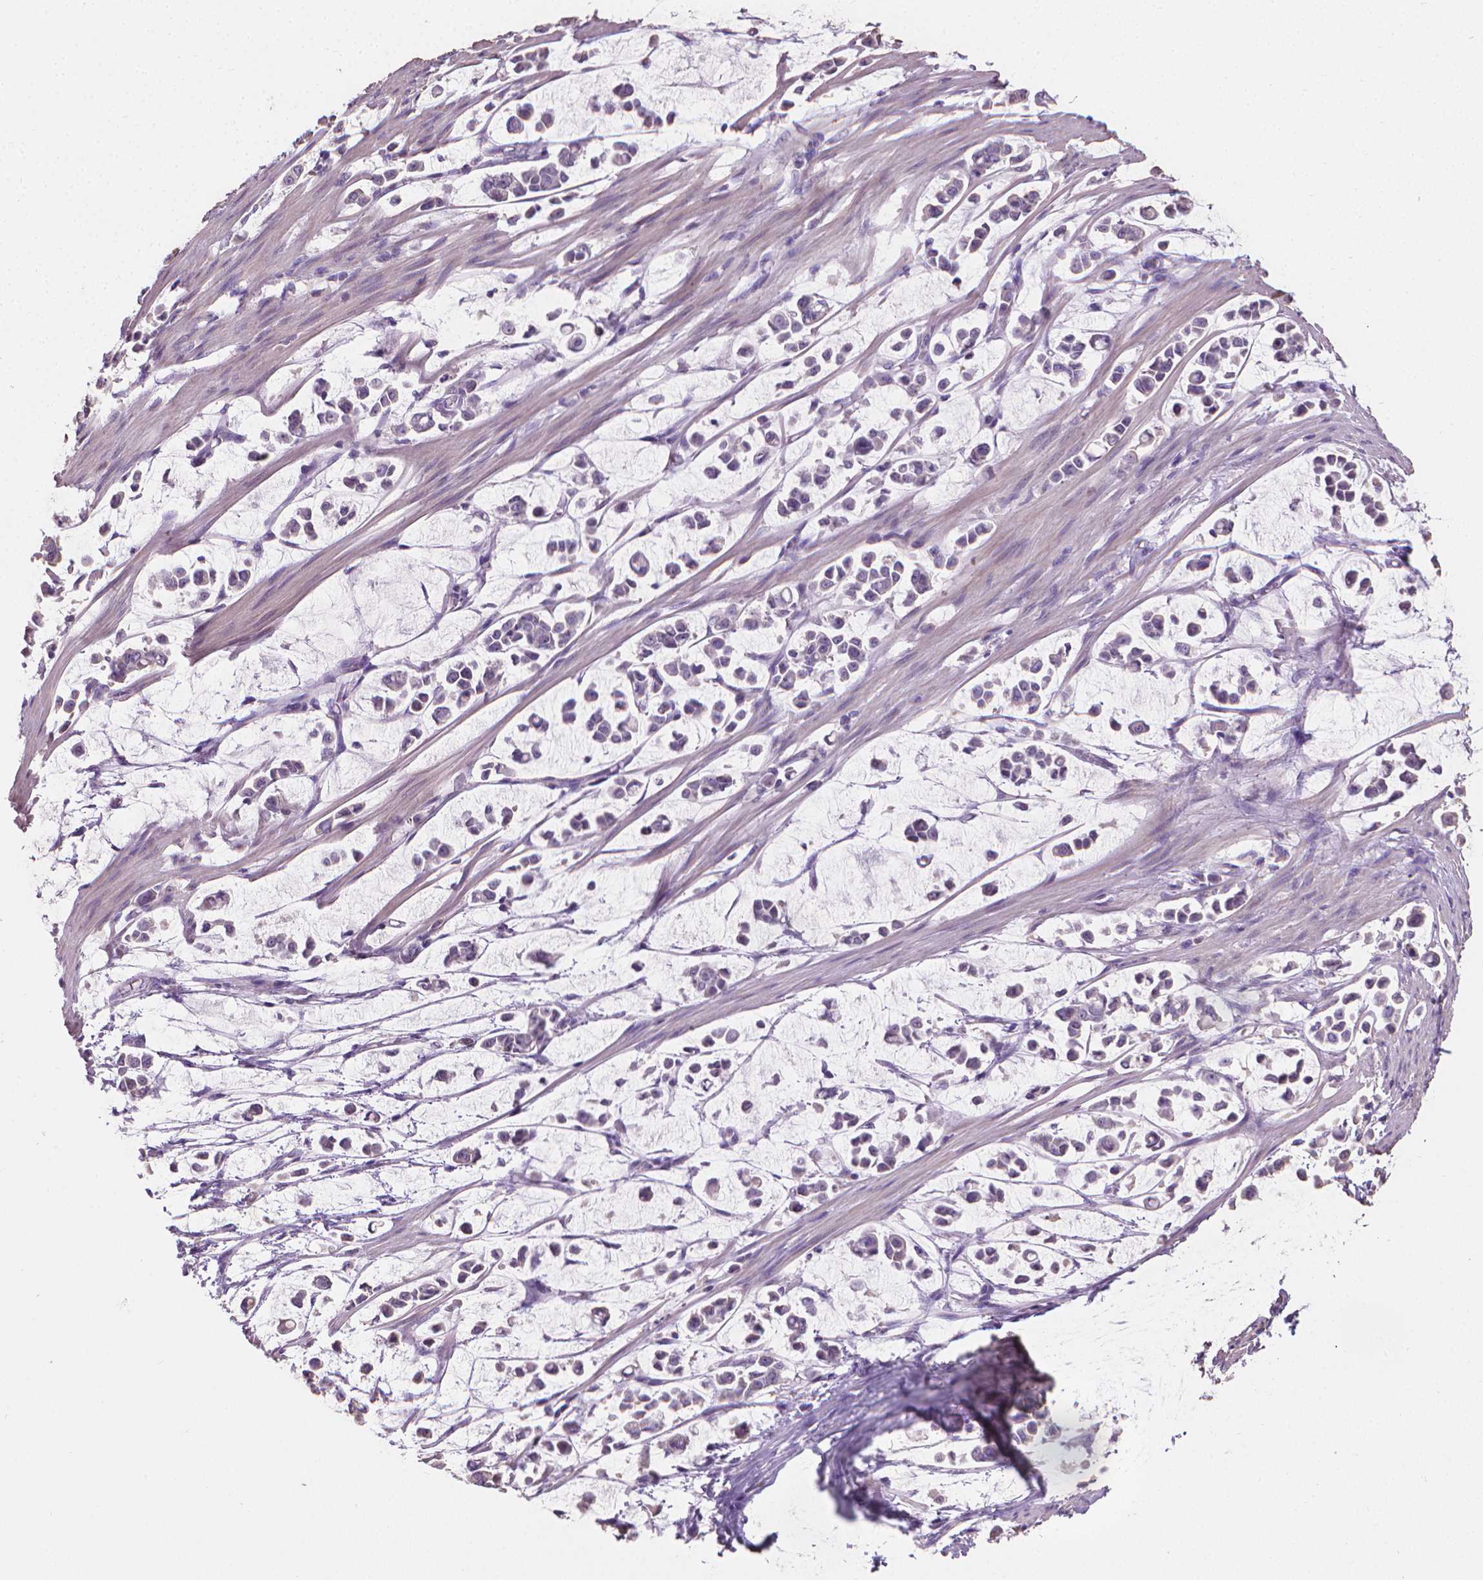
{"staining": {"intensity": "negative", "quantity": "none", "location": "none"}, "tissue": "stomach cancer", "cell_type": "Tumor cells", "image_type": "cancer", "snomed": [{"axis": "morphology", "description": "Adenocarcinoma, NOS"}, {"axis": "topography", "description": "Stomach"}], "caption": "Tumor cells are negative for brown protein staining in adenocarcinoma (stomach).", "gene": "CABCOCO1", "patient": {"sex": "male", "age": 82}}